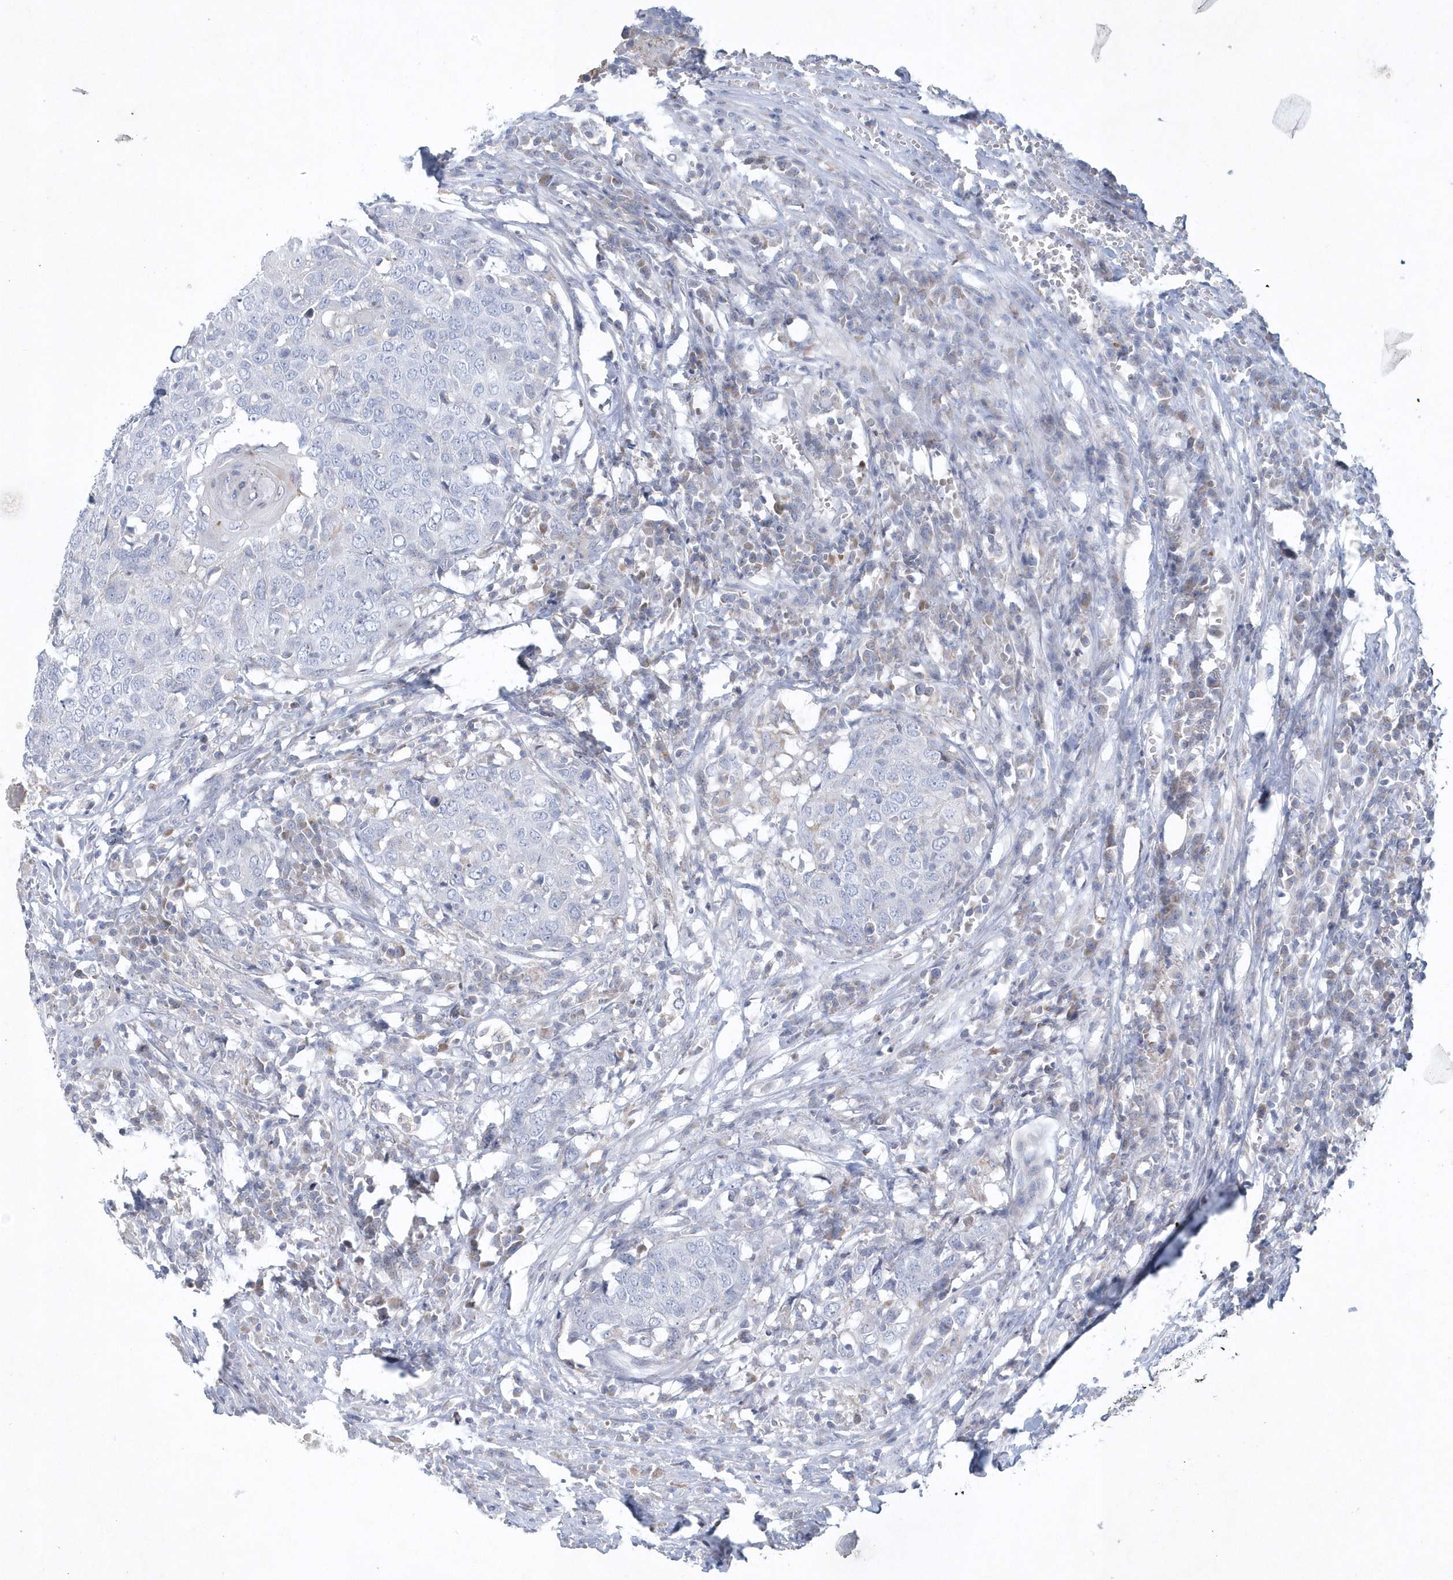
{"staining": {"intensity": "negative", "quantity": "none", "location": "none"}, "tissue": "head and neck cancer", "cell_type": "Tumor cells", "image_type": "cancer", "snomed": [{"axis": "morphology", "description": "Squamous cell carcinoma, NOS"}, {"axis": "topography", "description": "Head-Neck"}], "caption": "Immunohistochemical staining of squamous cell carcinoma (head and neck) shows no significant positivity in tumor cells. The staining was performed using DAB to visualize the protein expression in brown, while the nuclei were stained in blue with hematoxylin (Magnification: 20x).", "gene": "NIPAL1", "patient": {"sex": "male", "age": 66}}